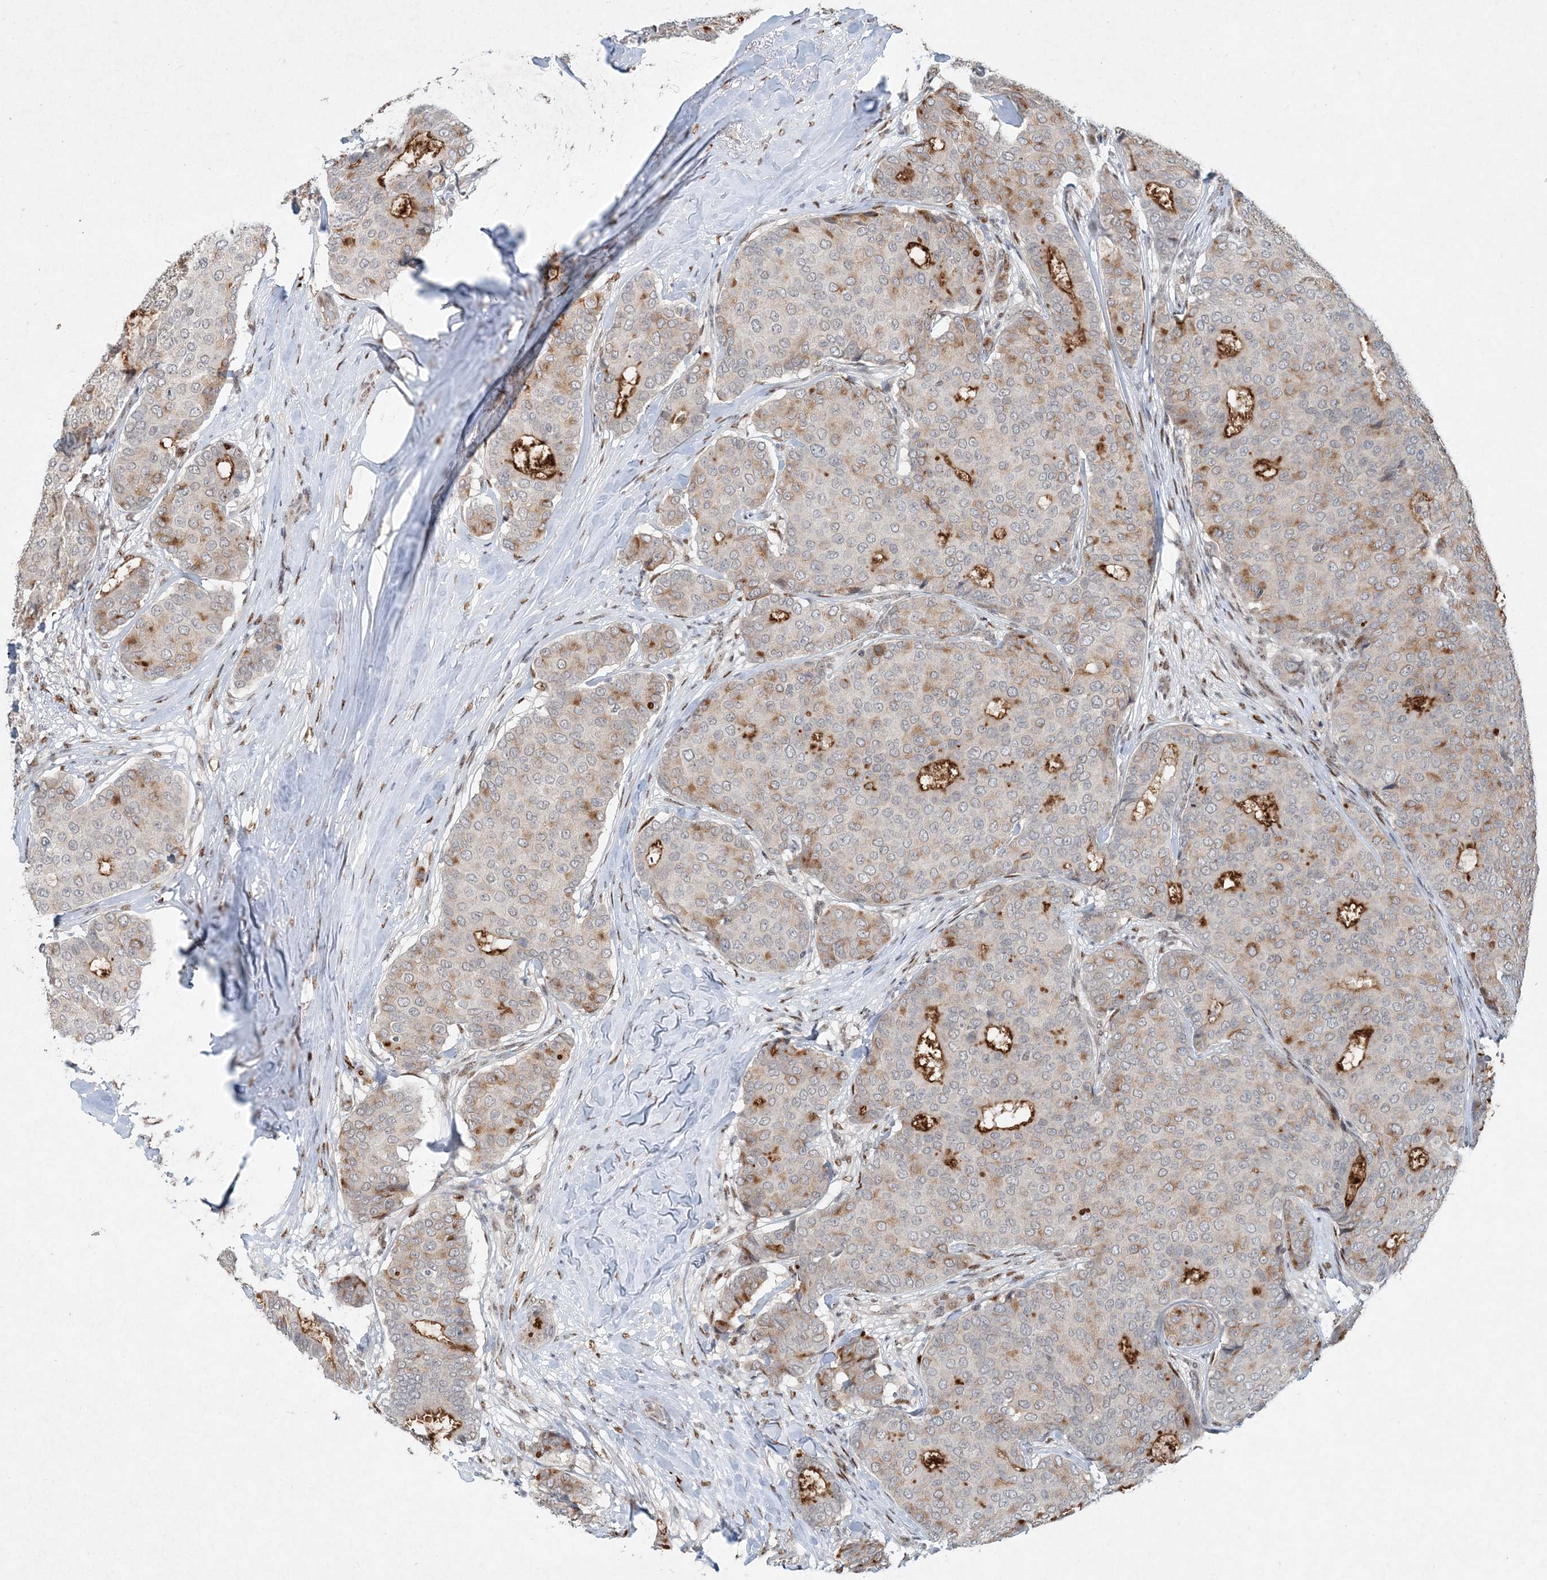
{"staining": {"intensity": "strong", "quantity": "<25%", "location": "cytoplasmic/membranous"}, "tissue": "breast cancer", "cell_type": "Tumor cells", "image_type": "cancer", "snomed": [{"axis": "morphology", "description": "Duct carcinoma"}, {"axis": "topography", "description": "Breast"}], "caption": "The photomicrograph exhibits a brown stain indicating the presence of a protein in the cytoplasmic/membranous of tumor cells in intraductal carcinoma (breast).", "gene": "GIN1", "patient": {"sex": "female", "age": 75}}